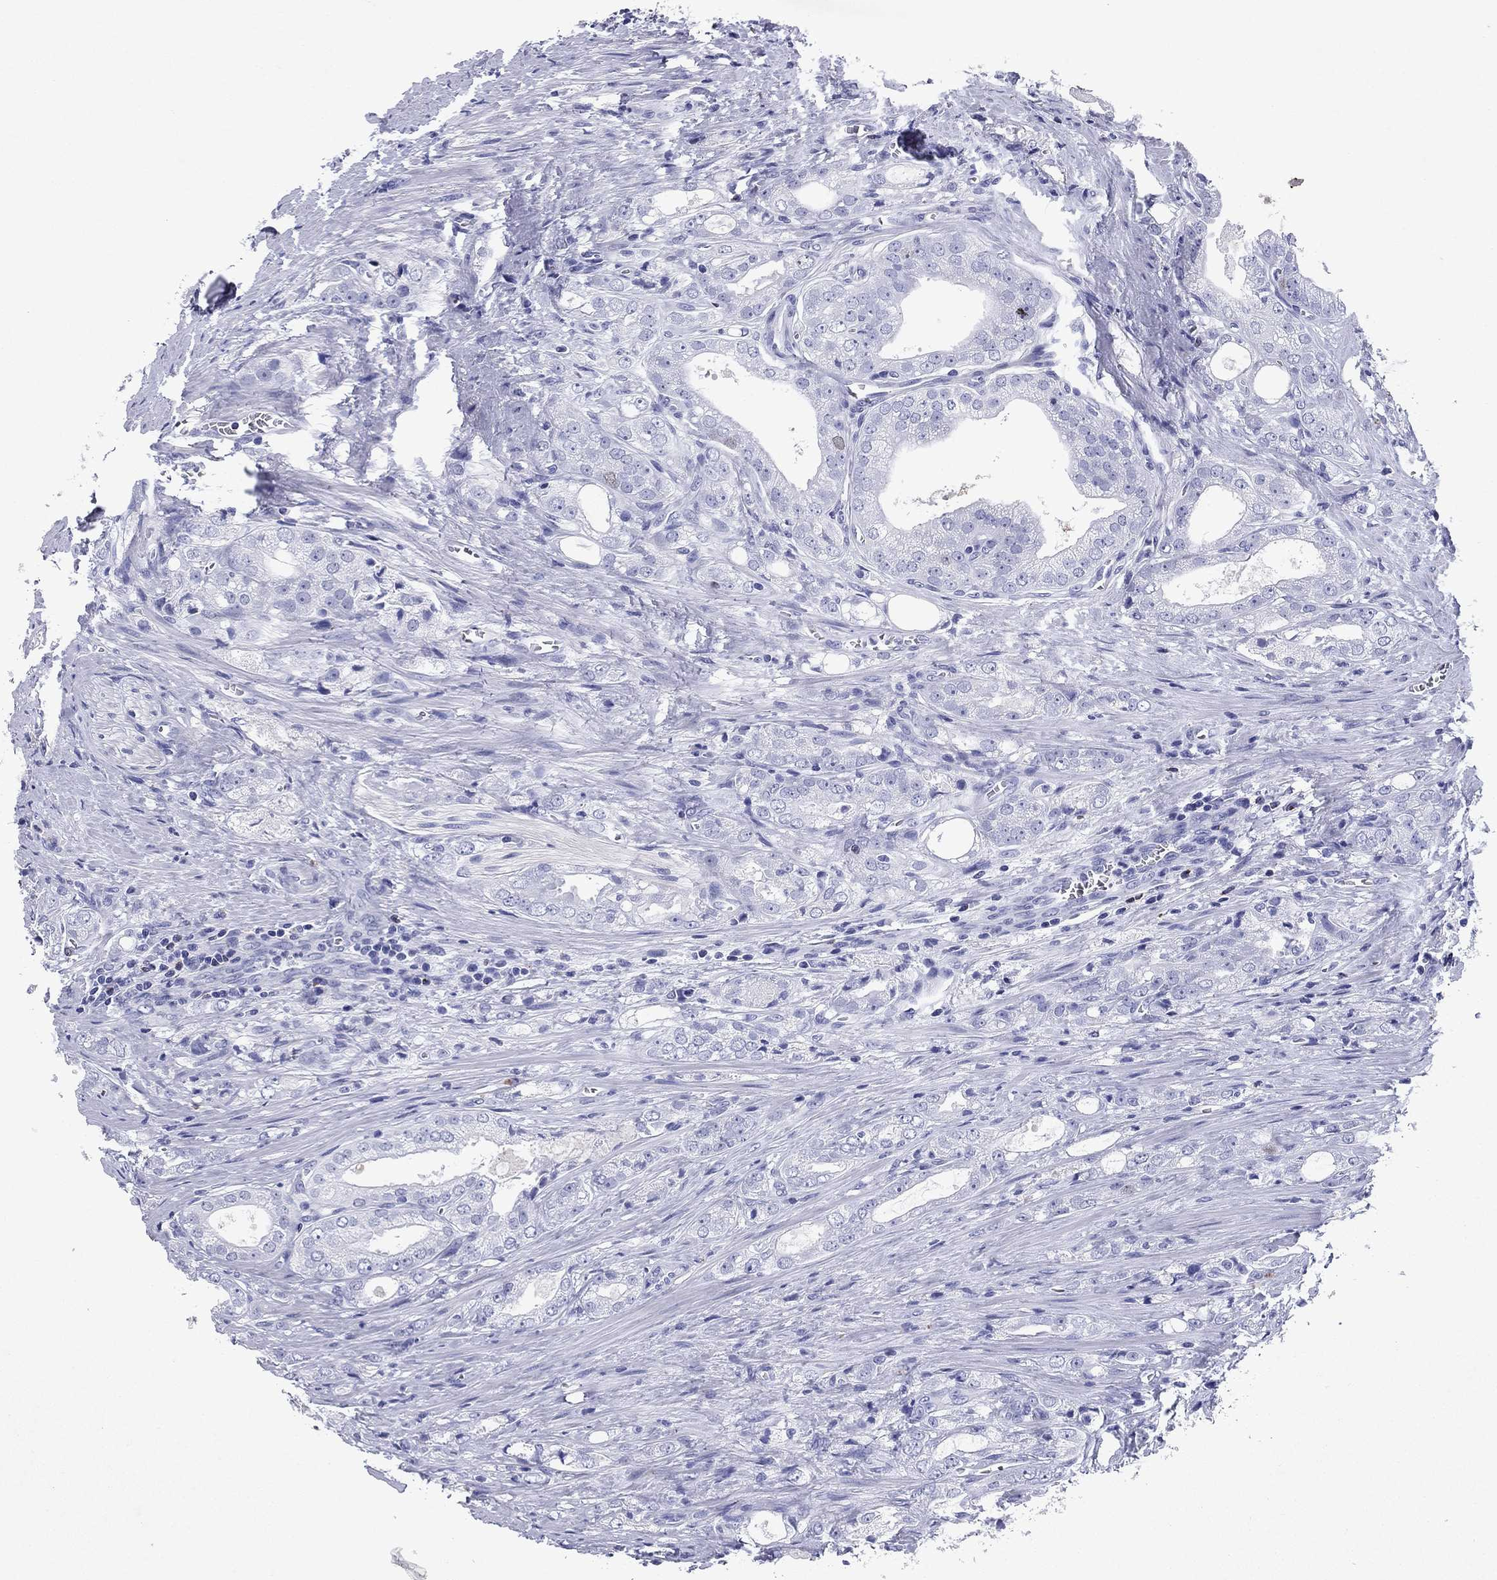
{"staining": {"intensity": "negative", "quantity": "none", "location": "none"}, "tissue": "prostate cancer", "cell_type": "Tumor cells", "image_type": "cancer", "snomed": [{"axis": "morphology", "description": "Adenocarcinoma, NOS"}, {"axis": "morphology", "description": "Adenocarcinoma, High grade"}, {"axis": "topography", "description": "Prostate"}], "caption": "Tumor cells show no significant expression in prostate cancer (high-grade adenocarcinoma).", "gene": "GZMK", "patient": {"sex": "male", "age": 70}}